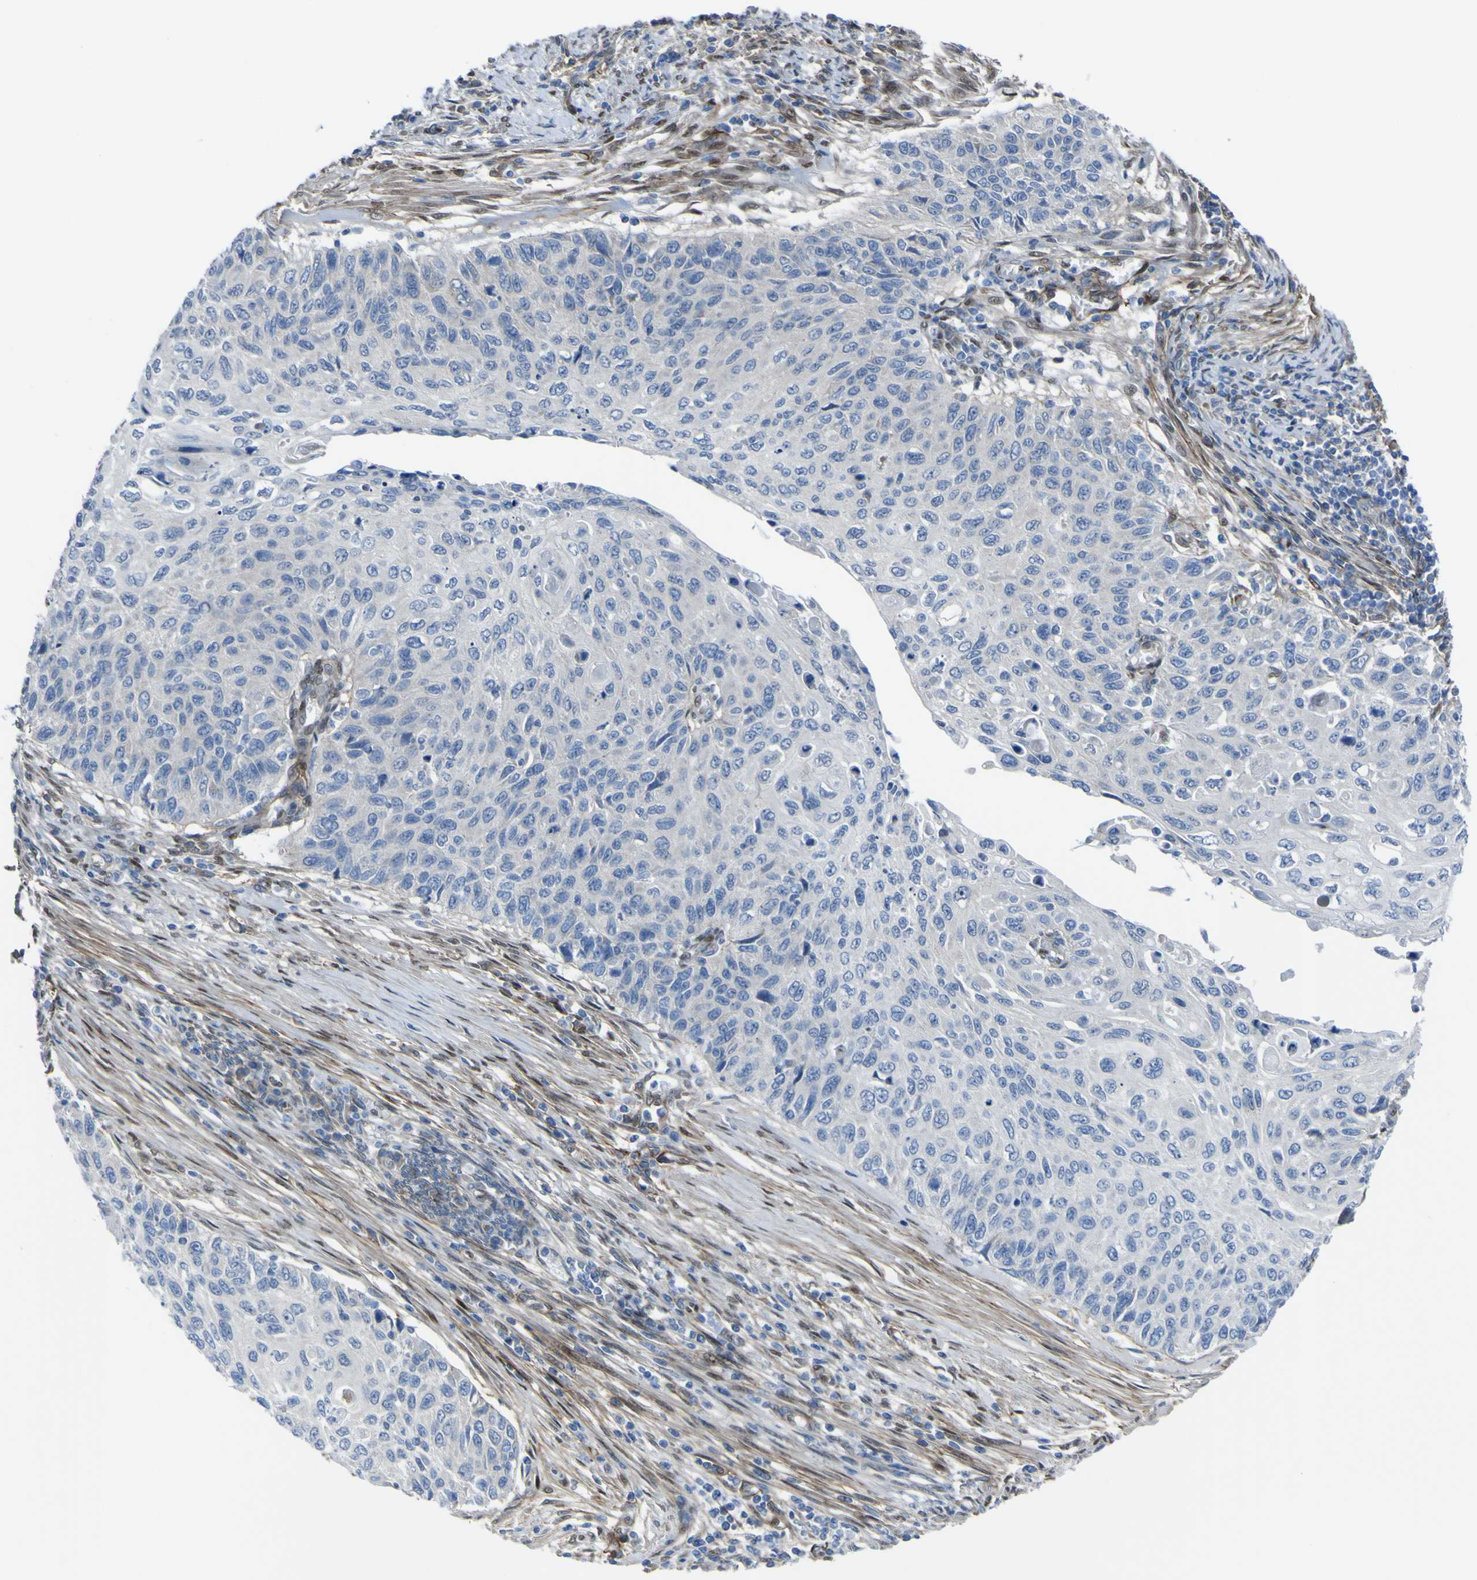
{"staining": {"intensity": "negative", "quantity": "none", "location": "none"}, "tissue": "cervical cancer", "cell_type": "Tumor cells", "image_type": "cancer", "snomed": [{"axis": "morphology", "description": "Squamous cell carcinoma, NOS"}, {"axis": "topography", "description": "Cervix"}], "caption": "Tumor cells are negative for protein expression in human cervical cancer.", "gene": "LRRN1", "patient": {"sex": "female", "age": 70}}